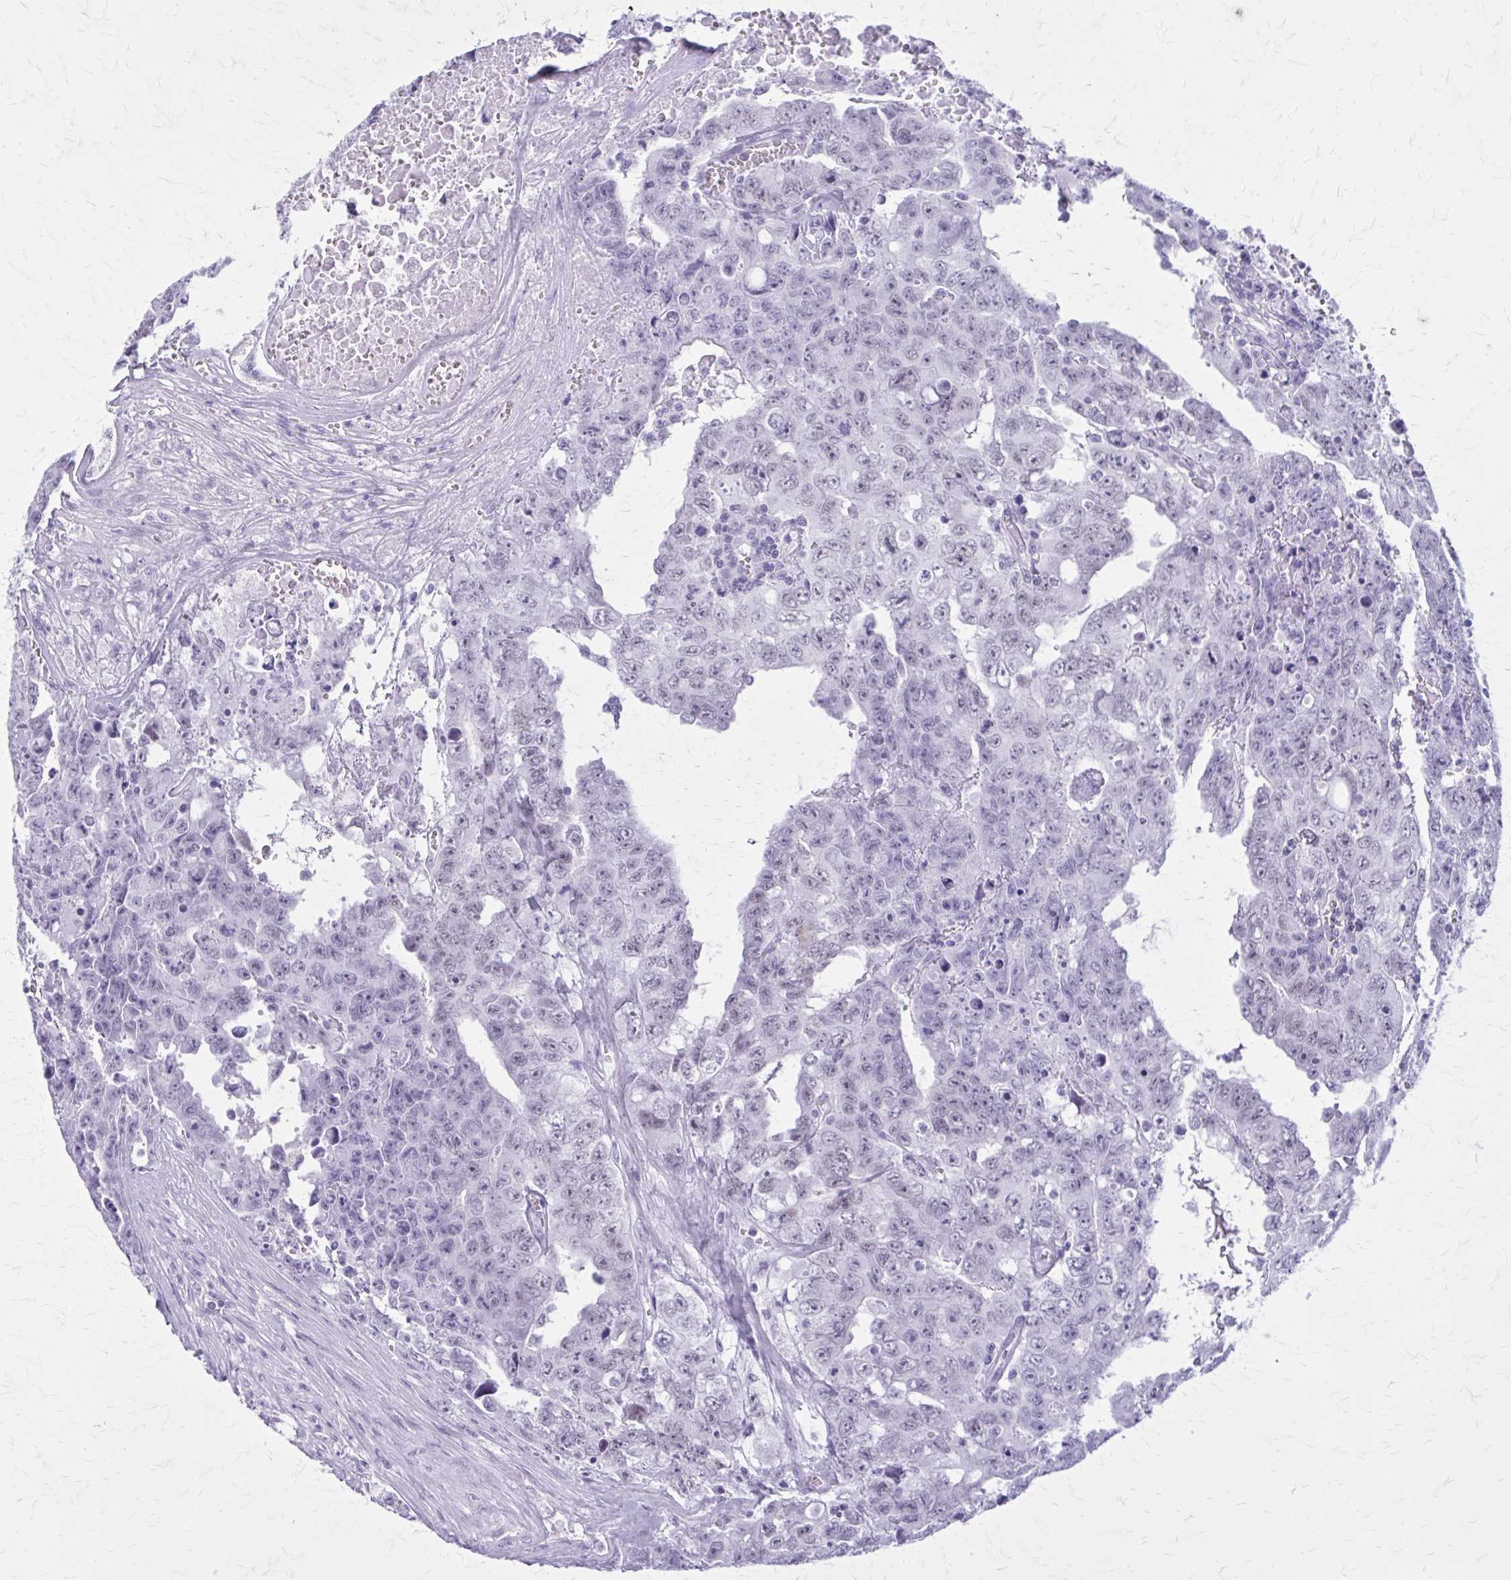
{"staining": {"intensity": "negative", "quantity": "none", "location": "none"}, "tissue": "testis cancer", "cell_type": "Tumor cells", "image_type": "cancer", "snomed": [{"axis": "morphology", "description": "Carcinoma, Embryonal, NOS"}, {"axis": "topography", "description": "Testis"}], "caption": "This is an immunohistochemistry (IHC) micrograph of human embryonal carcinoma (testis). There is no staining in tumor cells.", "gene": "GAD1", "patient": {"sex": "male", "age": 24}}